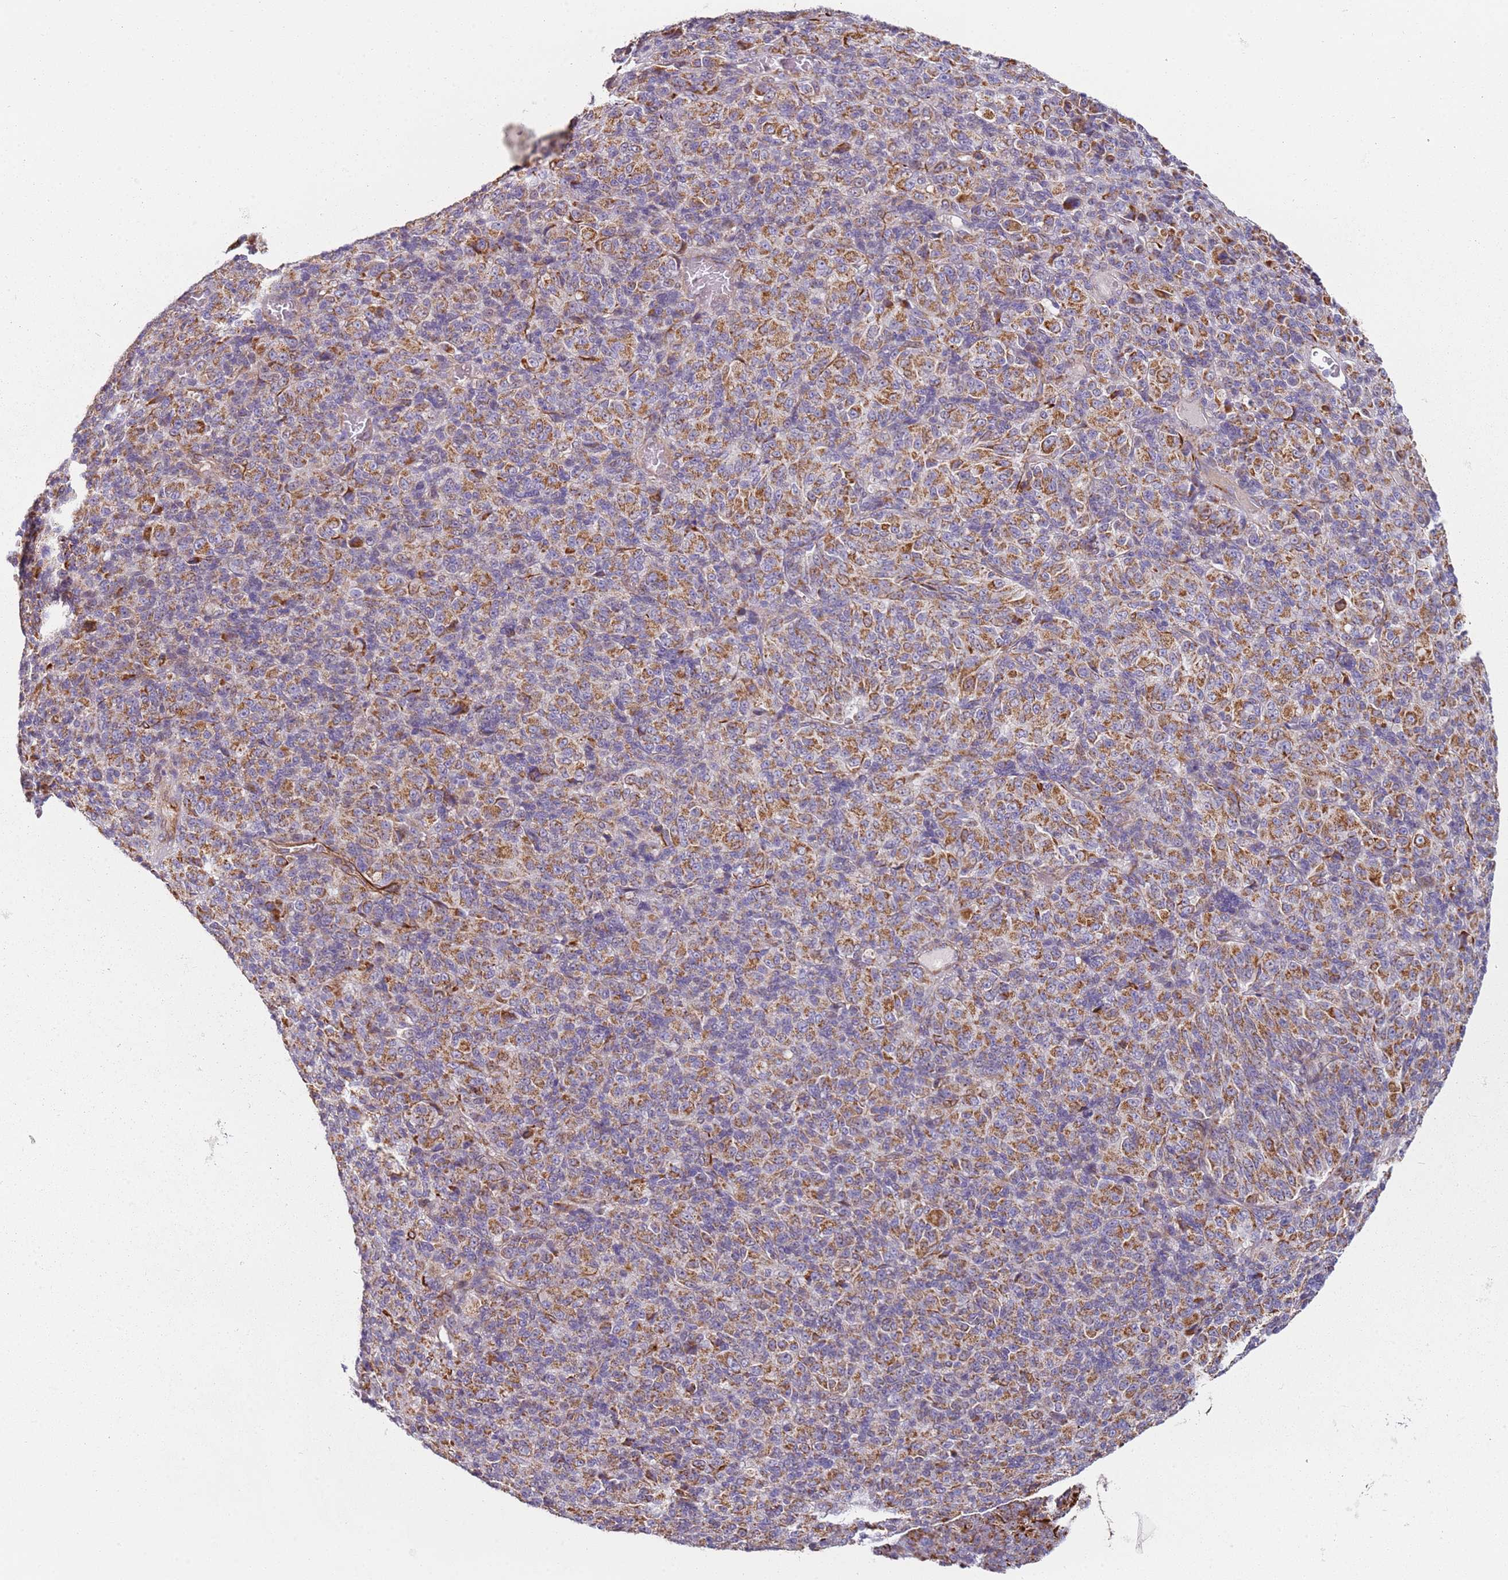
{"staining": {"intensity": "moderate", "quantity": ">75%", "location": "cytoplasmic/membranous"}, "tissue": "melanoma", "cell_type": "Tumor cells", "image_type": "cancer", "snomed": [{"axis": "morphology", "description": "Malignant melanoma, Metastatic site"}, {"axis": "topography", "description": "Brain"}], "caption": "This histopathology image reveals IHC staining of melanoma, with medium moderate cytoplasmic/membranous expression in approximately >75% of tumor cells.", "gene": "ALS2", "patient": {"sex": "female", "age": 56}}